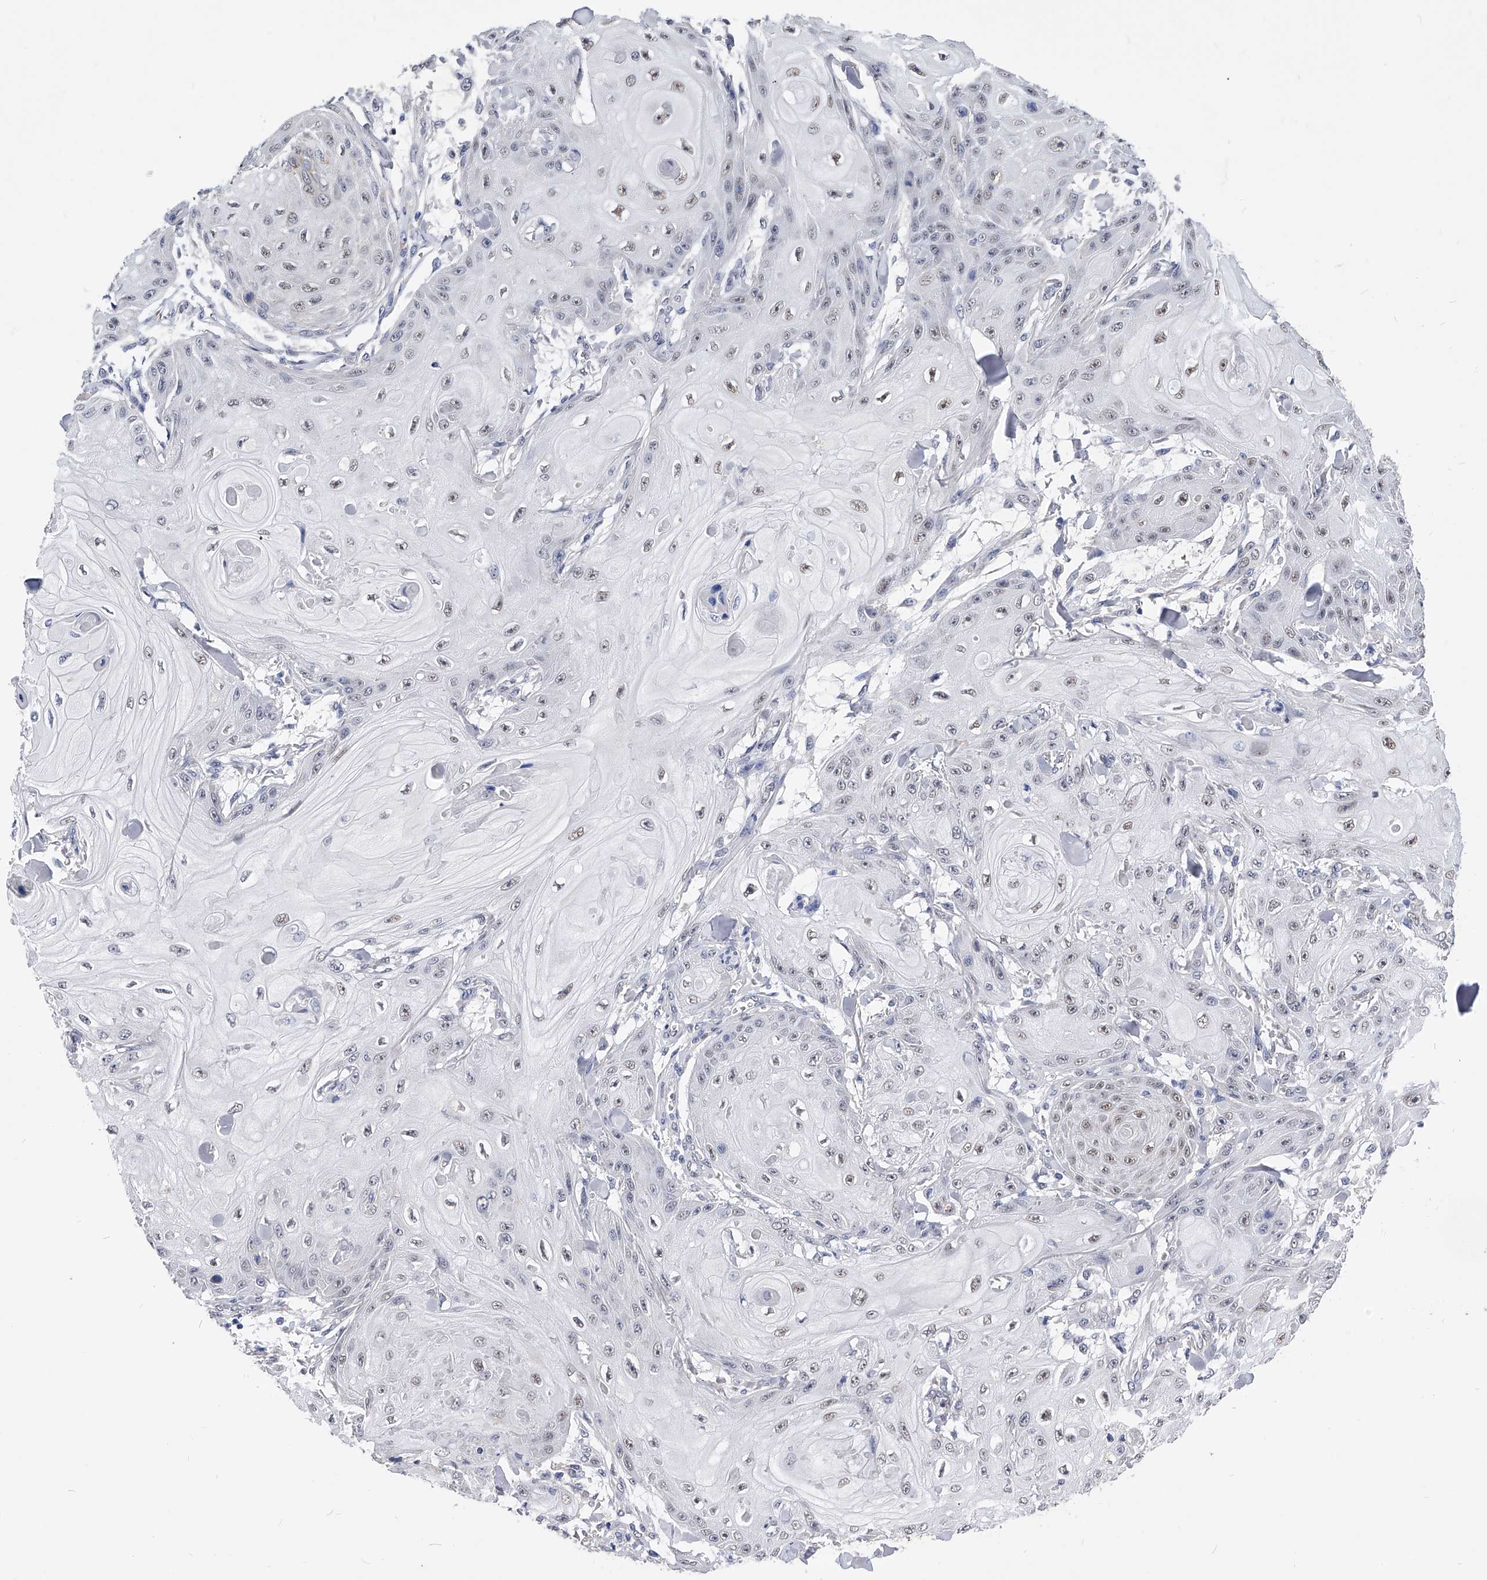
{"staining": {"intensity": "weak", "quantity": "<25%", "location": "nuclear"}, "tissue": "skin cancer", "cell_type": "Tumor cells", "image_type": "cancer", "snomed": [{"axis": "morphology", "description": "Squamous cell carcinoma, NOS"}, {"axis": "topography", "description": "Skin"}], "caption": "This micrograph is of skin cancer (squamous cell carcinoma) stained with immunohistochemistry to label a protein in brown with the nuclei are counter-stained blue. There is no staining in tumor cells.", "gene": "ZNF529", "patient": {"sex": "male", "age": 74}}